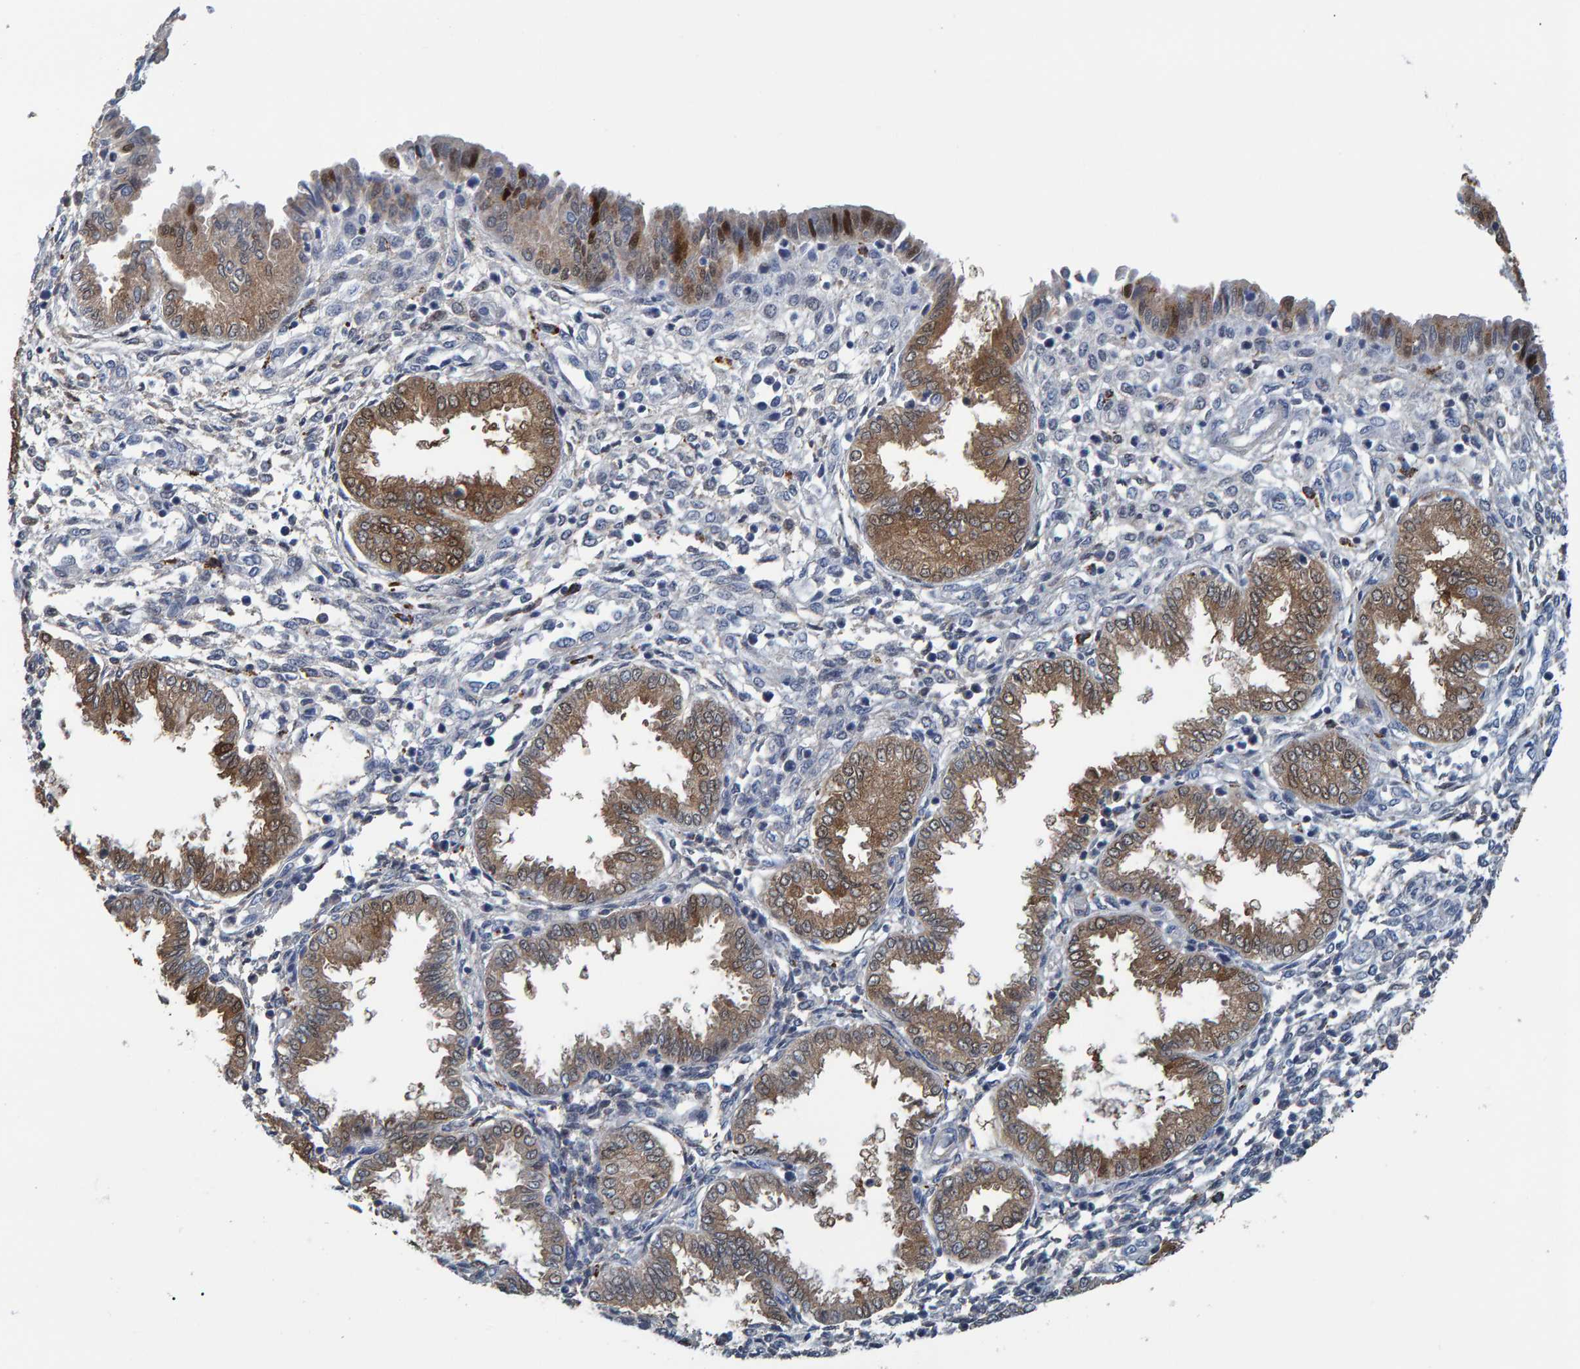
{"staining": {"intensity": "negative", "quantity": "none", "location": "none"}, "tissue": "endometrium", "cell_type": "Cells in endometrial stroma", "image_type": "normal", "snomed": [{"axis": "morphology", "description": "Normal tissue, NOS"}, {"axis": "topography", "description": "Endometrium"}], "caption": "Immunohistochemistry (IHC) of unremarkable endometrium demonstrates no staining in cells in endometrial stroma.", "gene": "IDO1", "patient": {"sex": "female", "age": 33}}